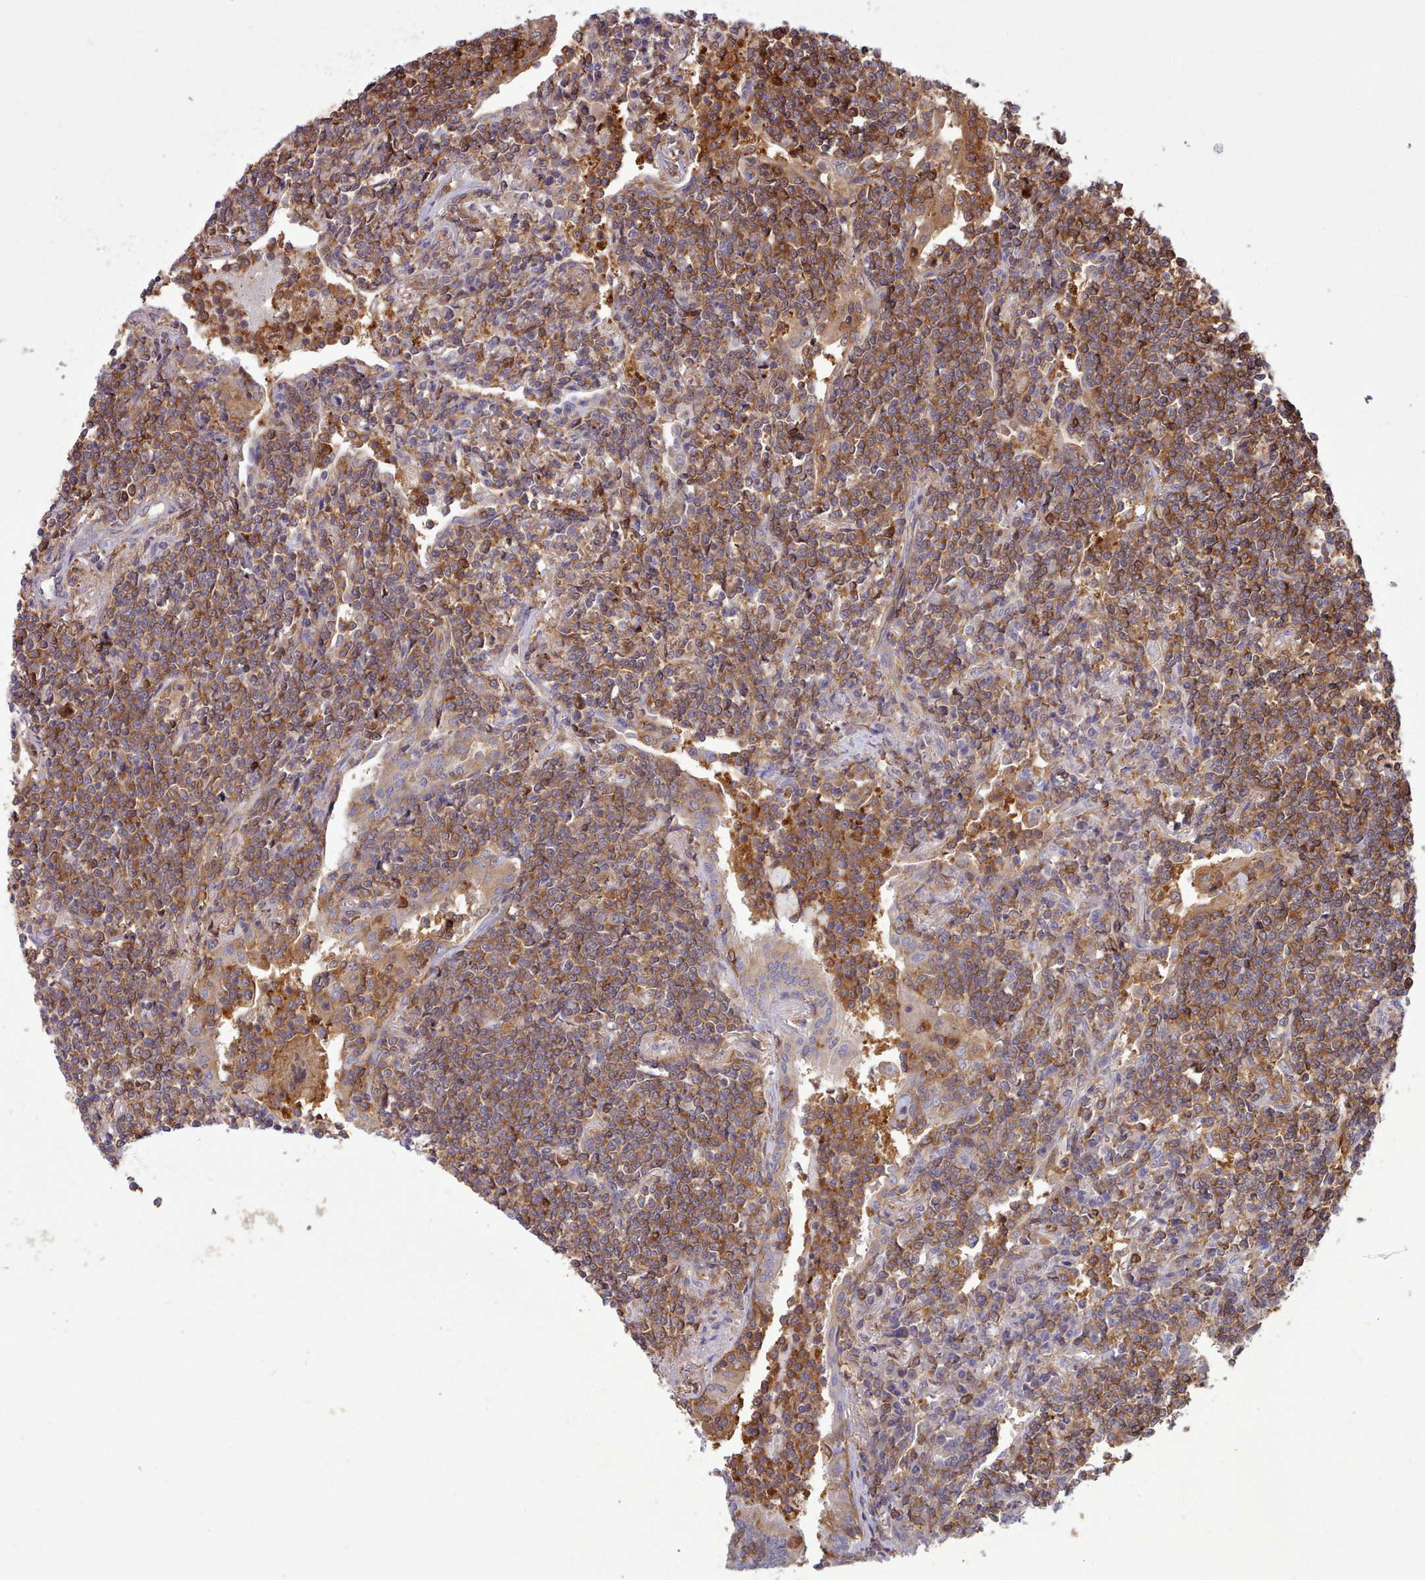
{"staining": {"intensity": "moderate", "quantity": ">75%", "location": "cytoplasmic/membranous"}, "tissue": "lymphoma", "cell_type": "Tumor cells", "image_type": "cancer", "snomed": [{"axis": "morphology", "description": "Malignant lymphoma, non-Hodgkin's type, Low grade"}, {"axis": "topography", "description": "Lung"}], "caption": "The histopathology image shows a brown stain indicating the presence of a protein in the cytoplasmic/membranous of tumor cells in malignant lymphoma, non-Hodgkin's type (low-grade).", "gene": "SLC4A9", "patient": {"sex": "female", "age": 71}}